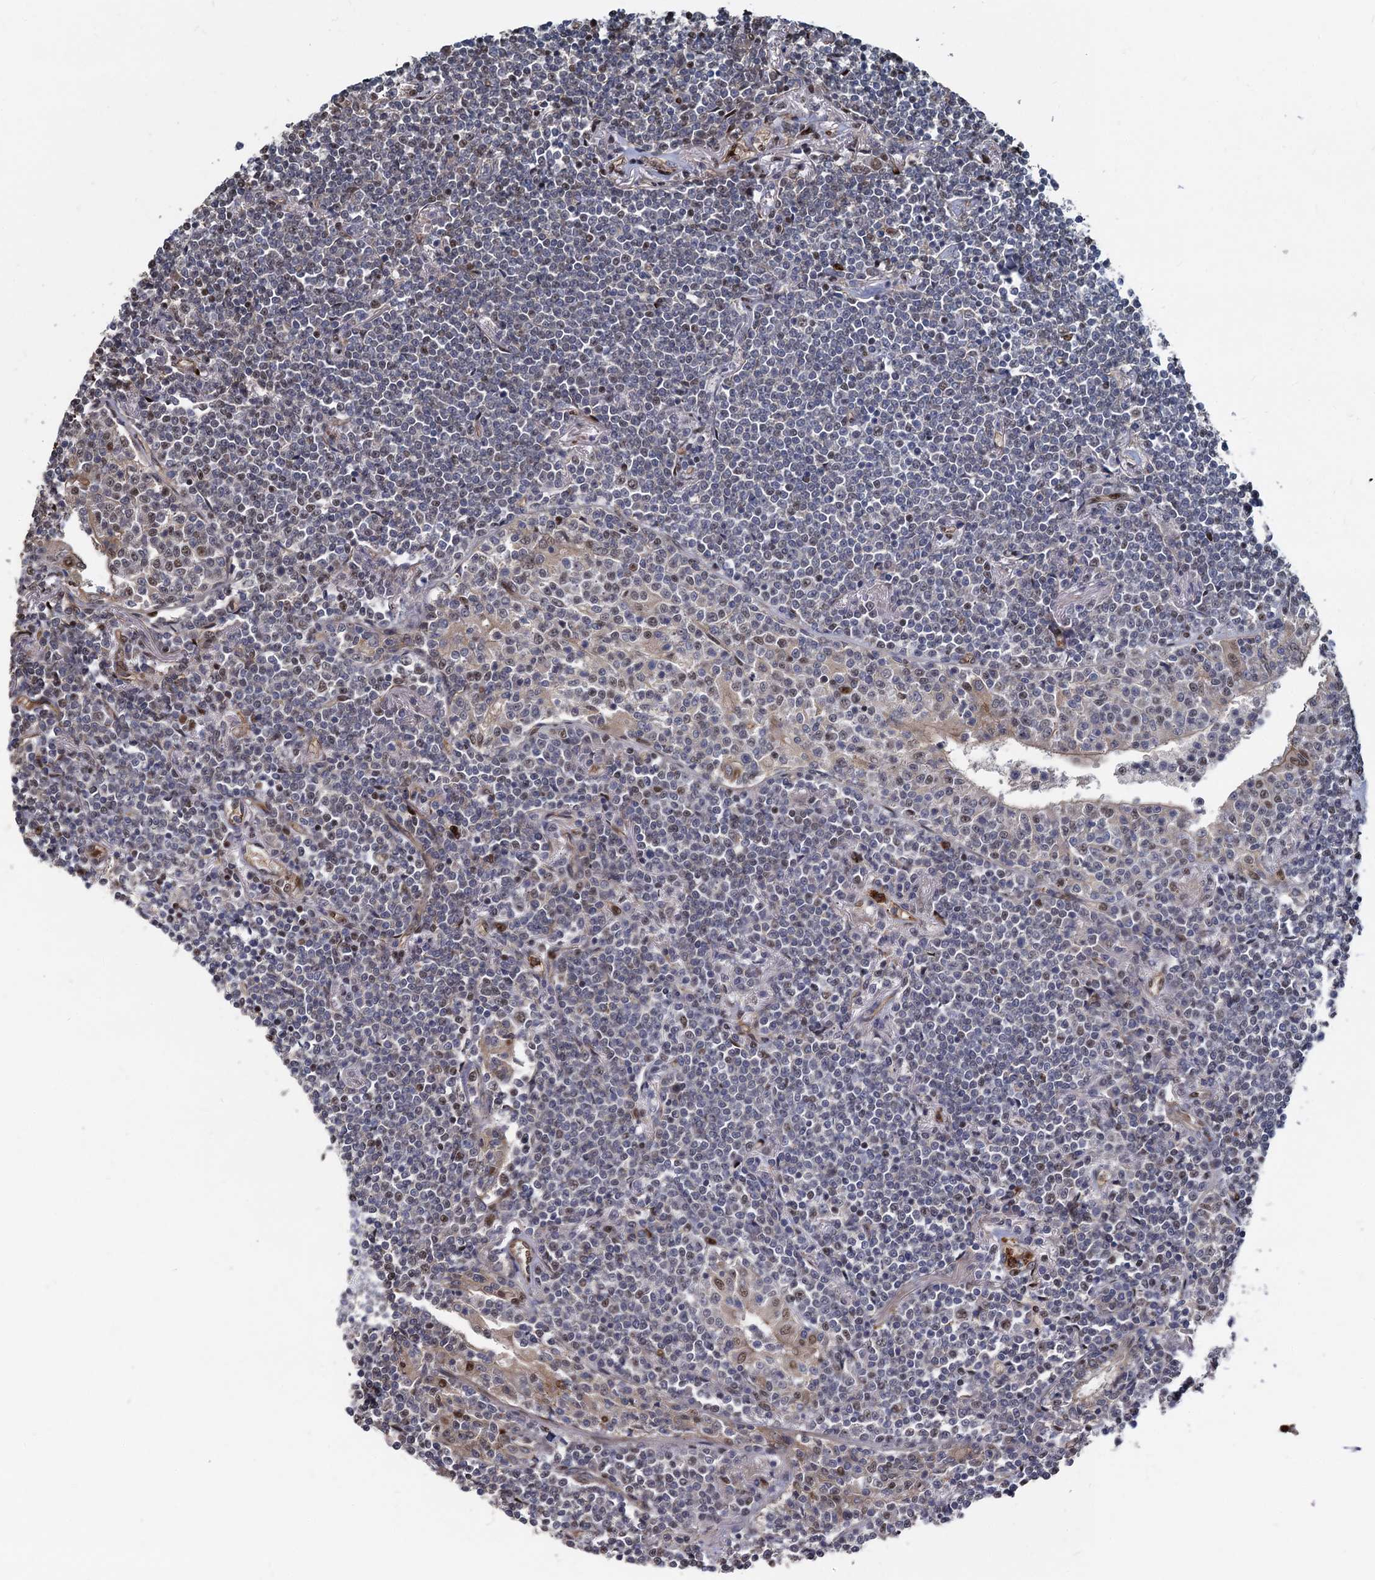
{"staining": {"intensity": "weak", "quantity": "<25%", "location": "nuclear"}, "tissue": "lymphoma", "cell_type": "Tumor cells", "image_type": "cancer", "snomed": [{"axis": "morphology", "description": "Malignant lymphoma, non-Hodgkin's type, Low grade"}, {"axis": "topography", "description": "Lung"}], "caption": "High power microscopy micrograph of an IHC histopathology image of lymphoma, revealing no significant positivity in tumor cells. The staining was performed using DAB to visualize the protein expression in brown, while the nuclei were stained in blue with hematoxylin (Magnification: 20x).", "gene": "ANKRD49", "patient": {"sex": "female", "age": 71}}